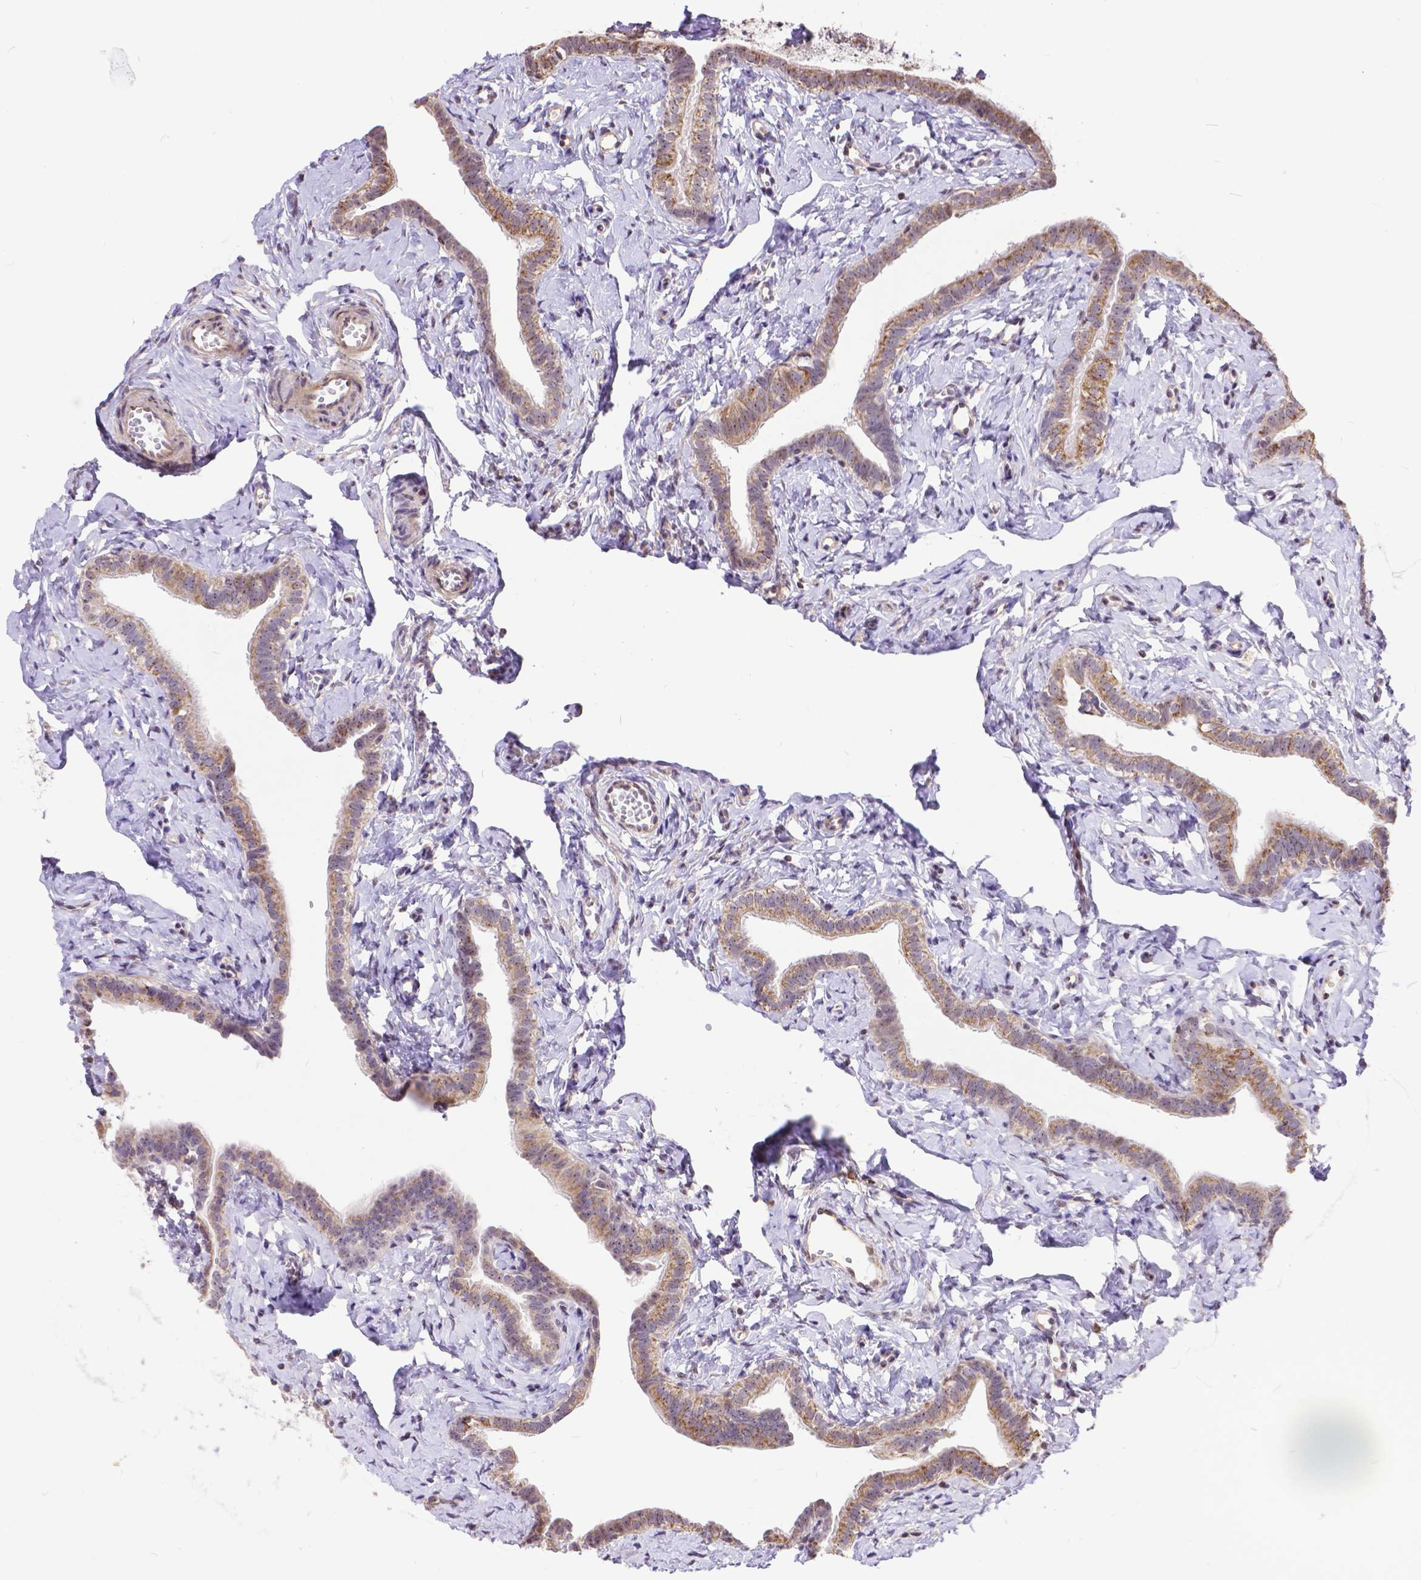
{"staining": {"intensity": "weak", "quantity": "25%-75%", "location": "cytoplasmic/membranous,nuclear"}, "tissue": "fallopian tube", "cell_type": "Glandular cells", "image_type": "normal", "snomed": [{"axis": "morphology", "description": "Normal tissue, NOS"}, {"axis": "topography", "description": "Fallopian tube"}], "caption": "Normal fallopian tube reveals weak cytoplasmic/membranous,nuclear positivity in approximately 25%-75% of glandular cells.", "gene": "TMEM135", "patient": {"sex": "female", "age": 41}}